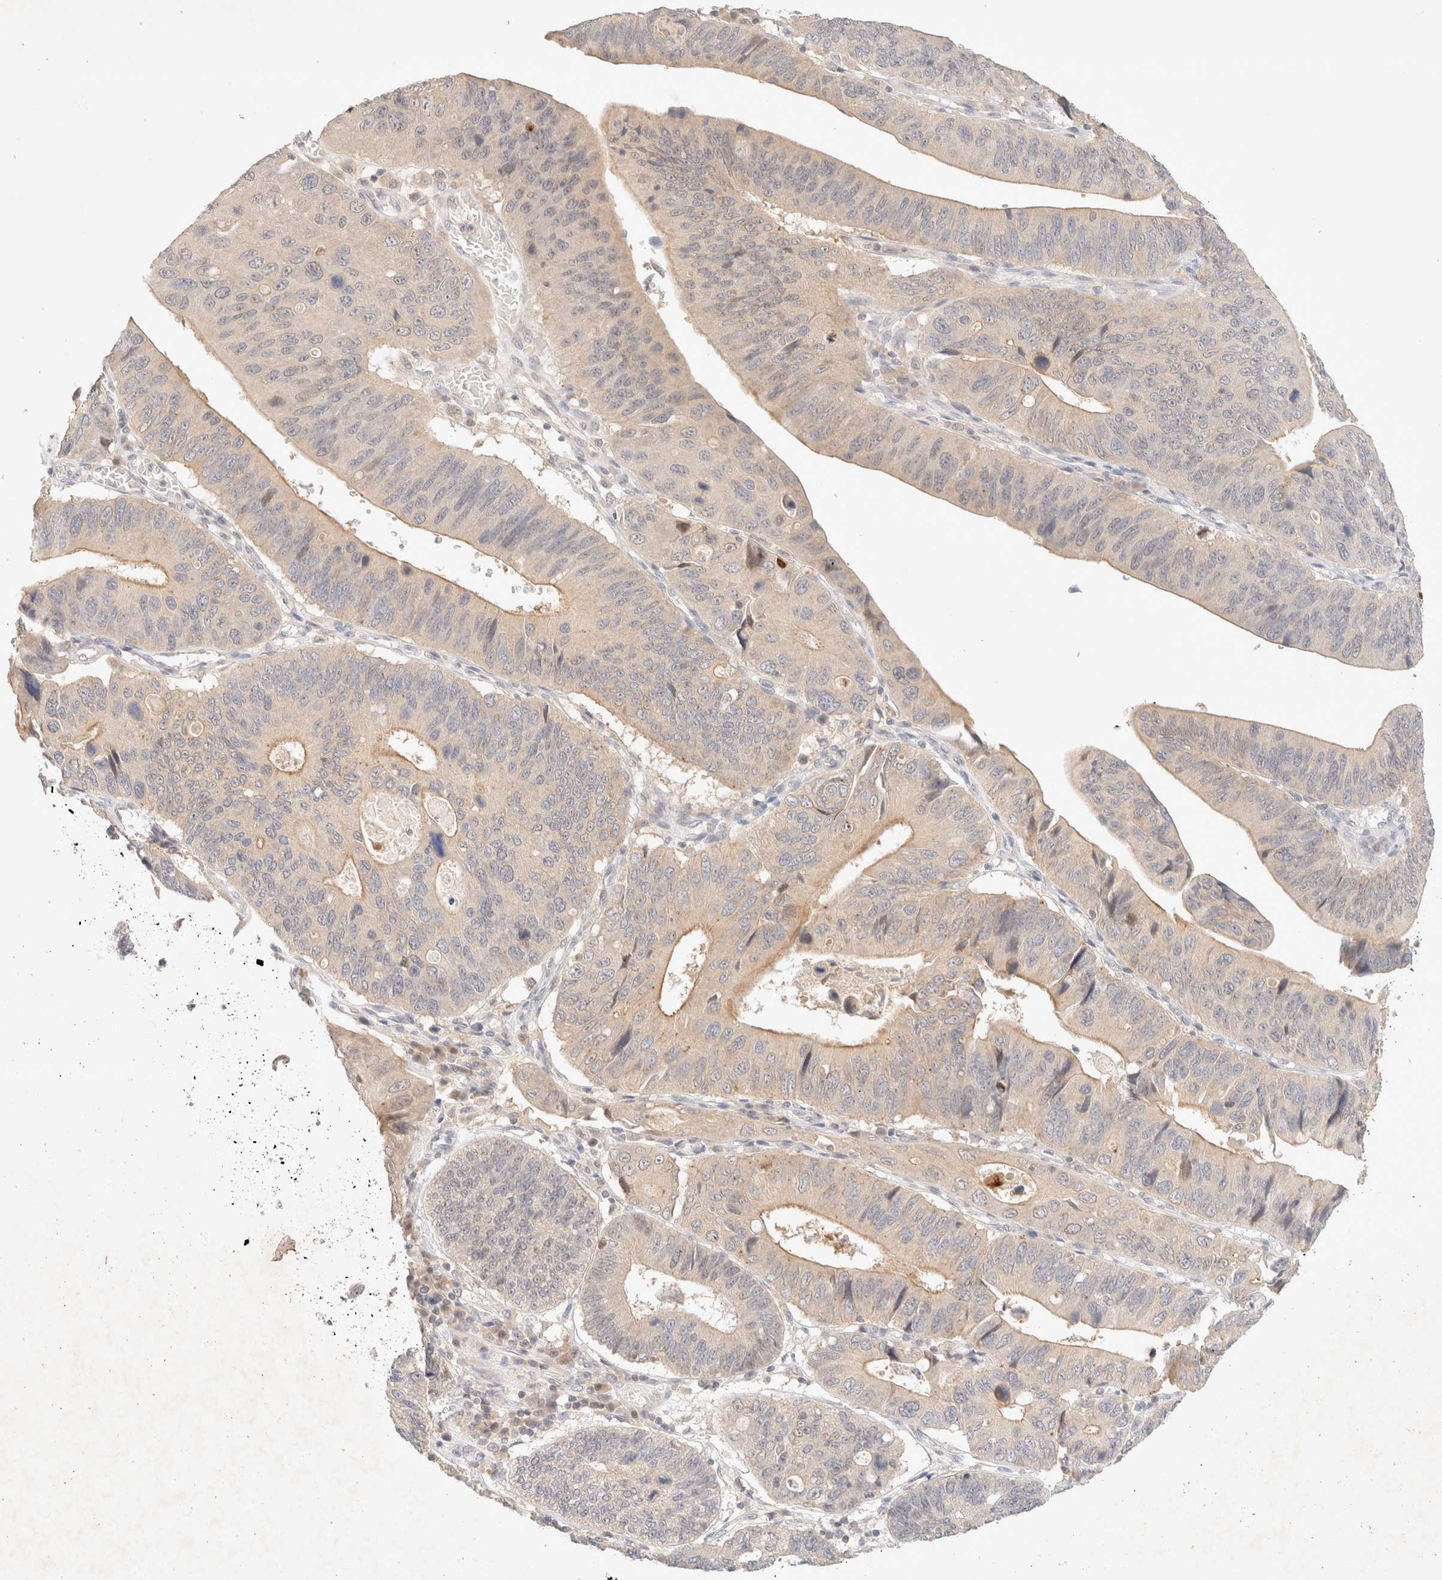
{"staining": {"intensity": "weak", "quantity": "25%-75%", "location": "cytoplasmic/membranous"}, "tissue": "stomach cancer", "cell_type": "Tumor cells", "image_type": "cancer", "snomed": [{"axis": "morphology", "description": "Adenocarcinoma, NOS"}, {"axis": "topography", "description": "Stomach"}], "caption": "Weak cytoplasmic/membranous staining for a protein is identified in approximately 25%-75% of tumor cells of stomach cancer using immunohistochemistry.", "gene": "SARM1", "patient": {"sex": "male", "age": 59}}